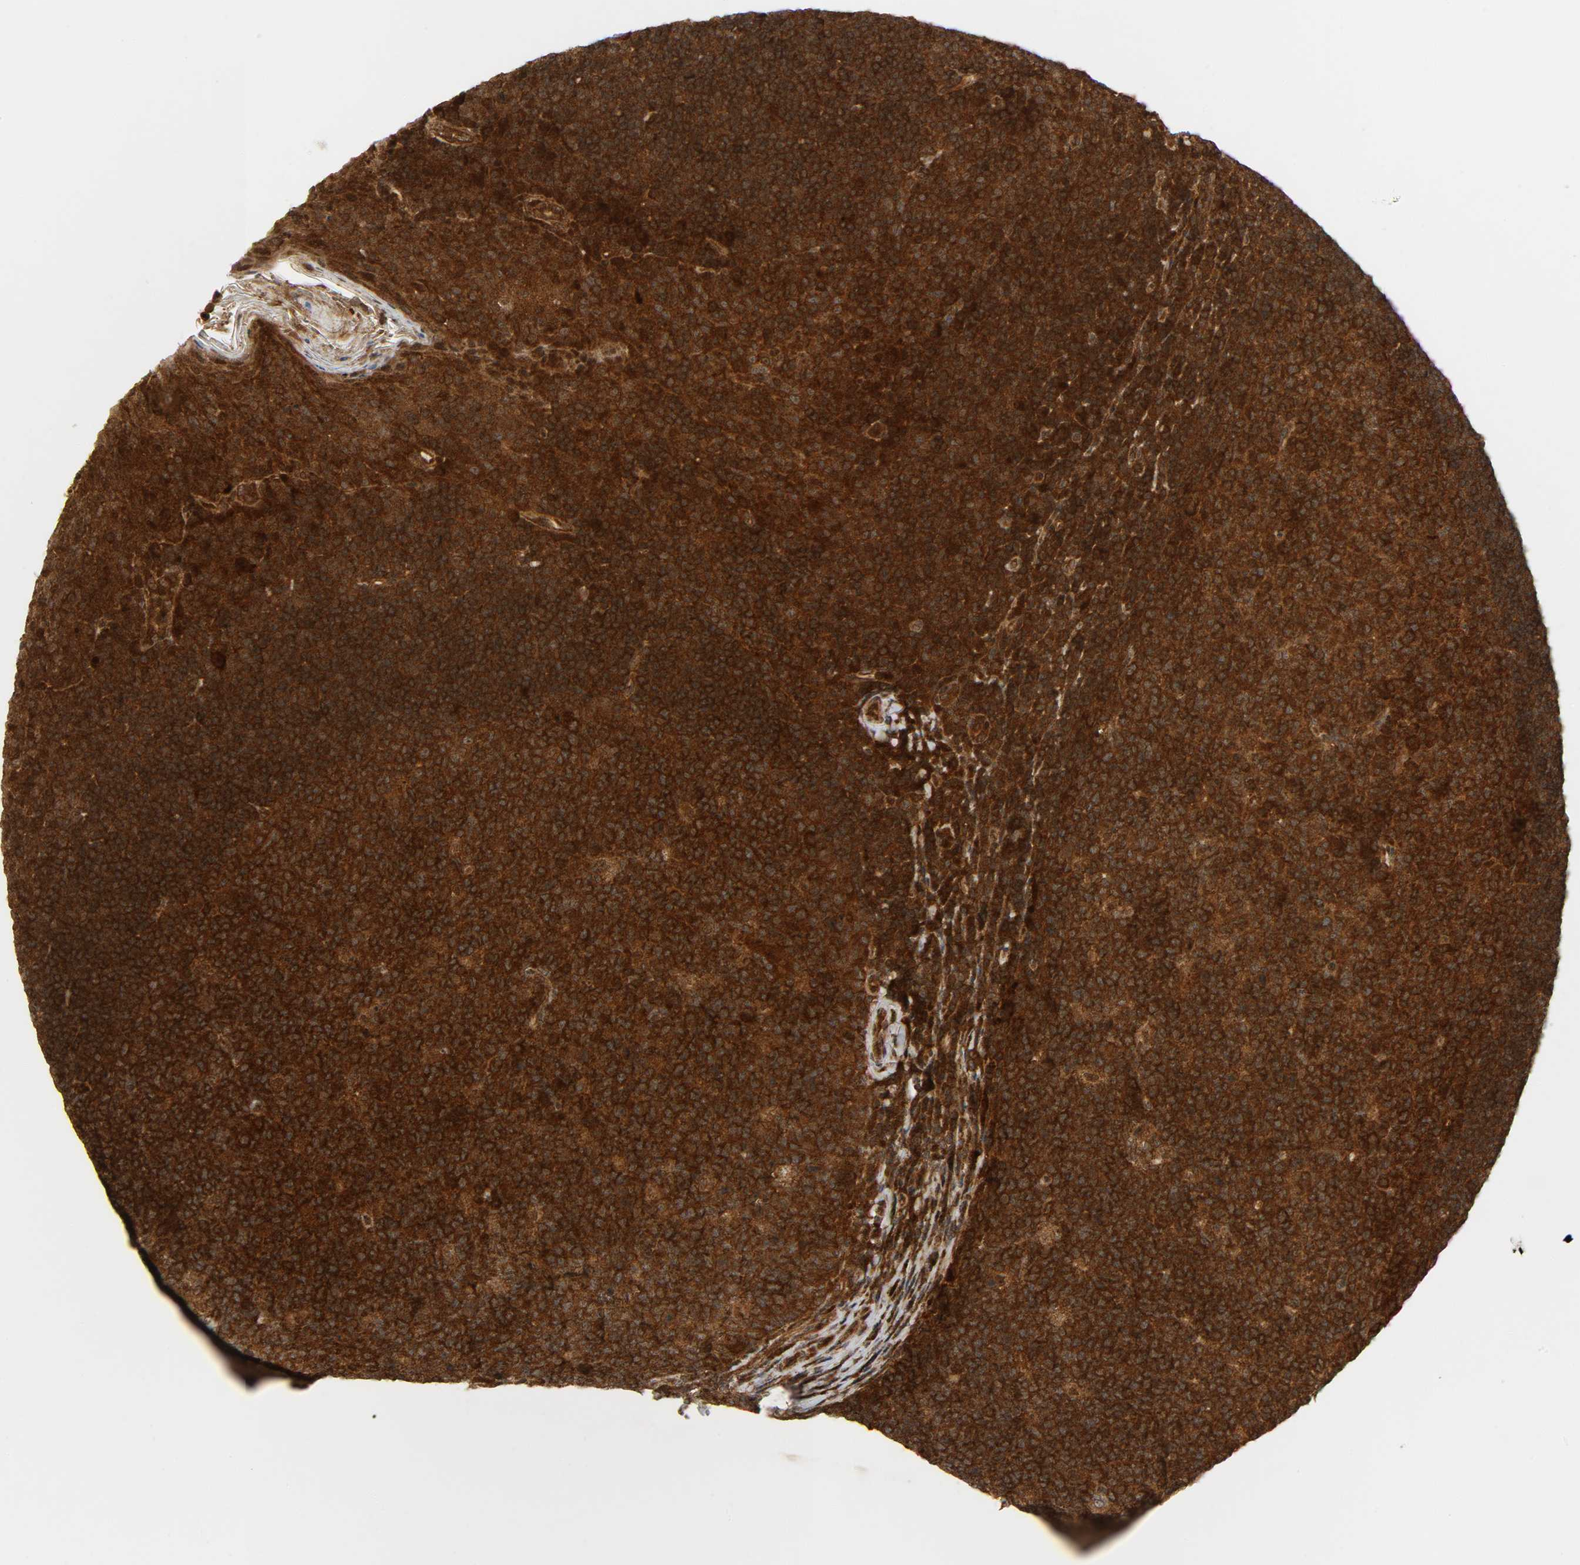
{"staining": {"intensity": "strong", "quantity": ">75%", "location": "cytoplasmic/membranous"}, "tissue": "tonsil", "cell_type": "Germinal center cells", "image_type": "normal", "snomed": [{"axis": "morphology", "description": "Normal tissue, NOS"}, {"axis": "topography", "description": "Tonsil"}], "caption": "A high amount of strong cytoplasmic/membranous staining is appreciated in about >75% of germinal center cells in normal tonsil. (DAB IHC with brightfield microscopy, high magnification).", "gene": "CHUK", "patient": {"sex": "male", "age": 17}}